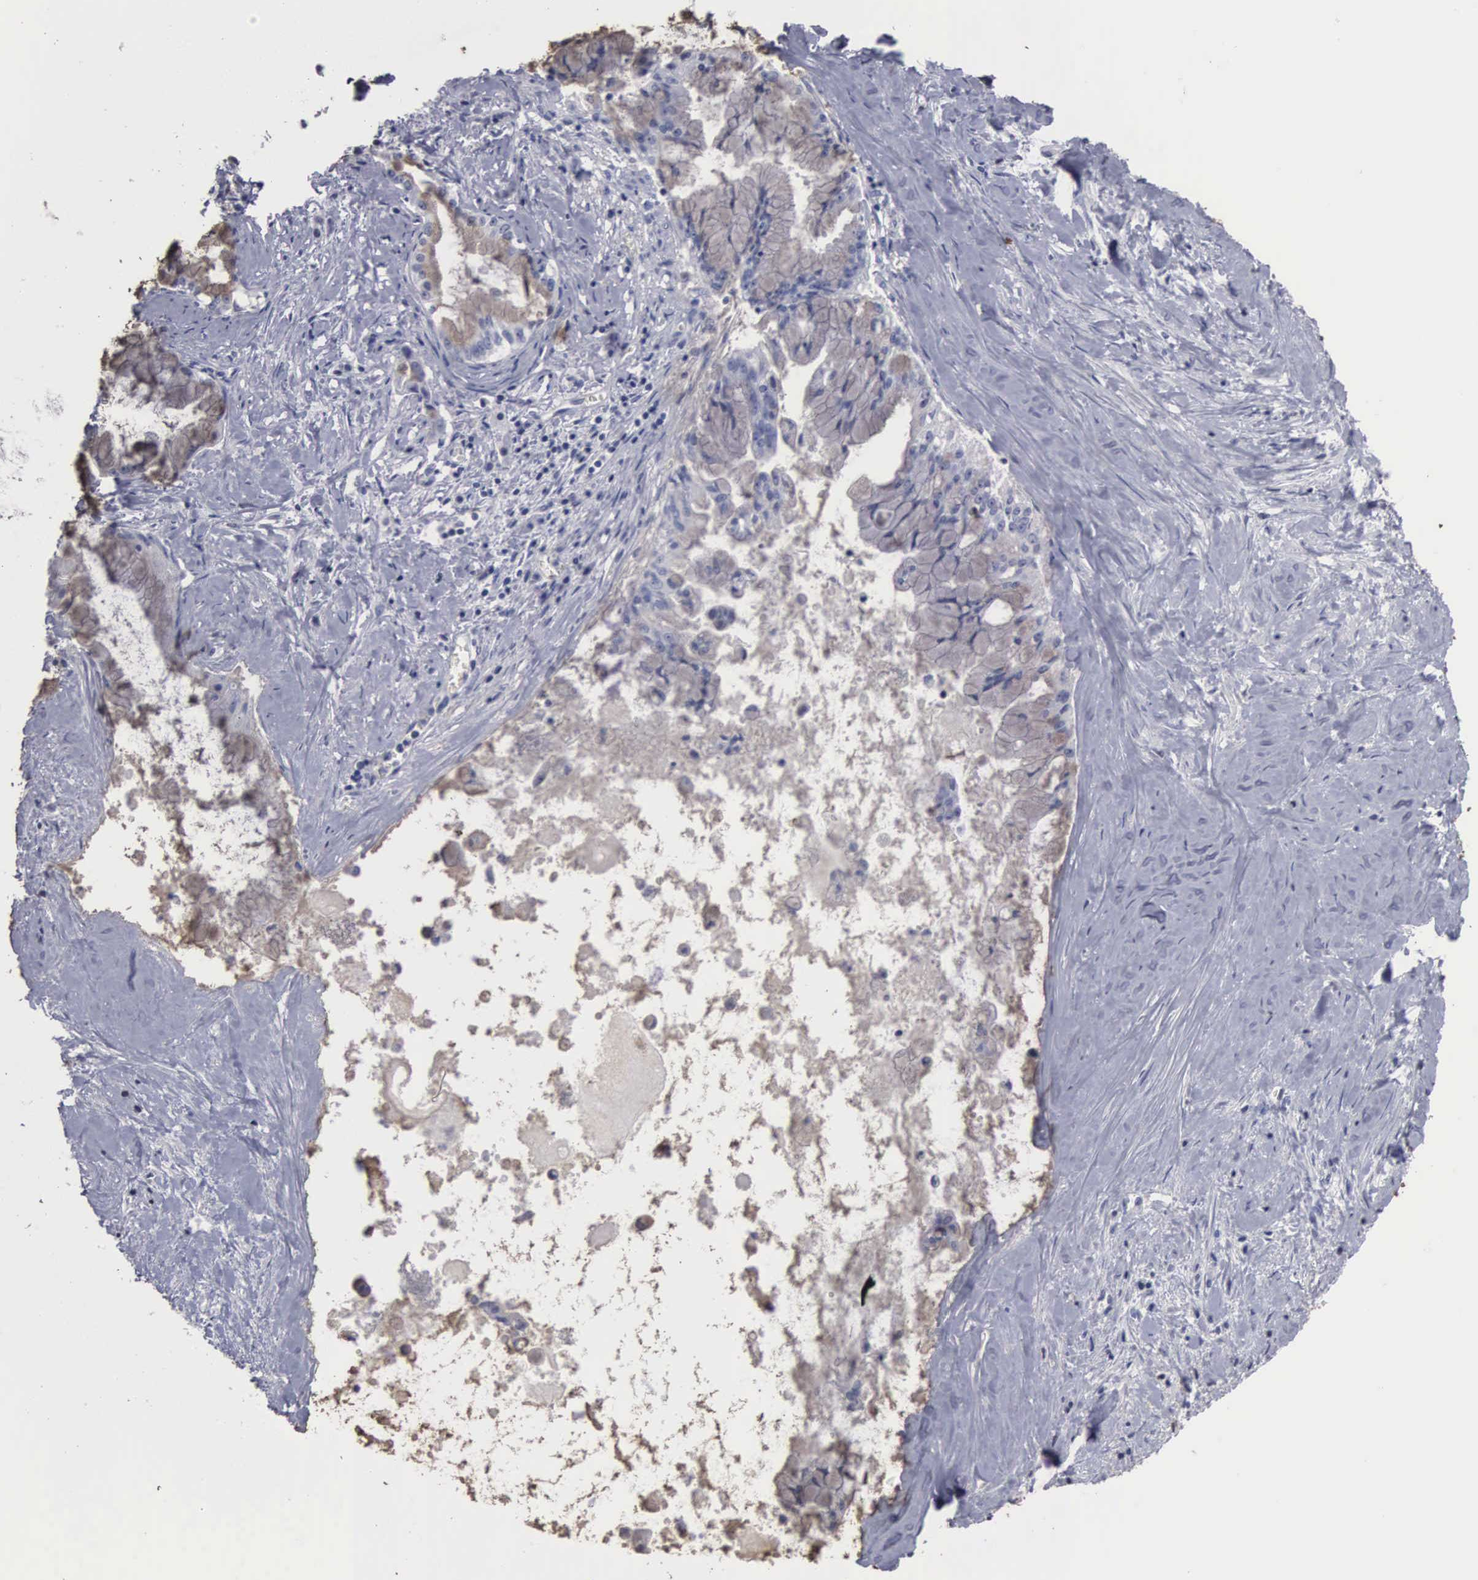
{"staining": {"intensity": "weak", "quantity": "25%-75%", "location": "cytoplasmic/membranous"}, "tissue": "pancreatic cancer", "cell_type": "Tumor cells", "image_type": "cancer", "snomed": [{"axis": "morphology", "description": "Adenocarcinoma, NOS"}, {"axis": "topography", "description": "Pancreas"}], "caption": "Human pancreatic cancer stained for a protein (brown) displays weak cytoplasmic/membranous positive expression in approximately 25%-75% of tumor cells.", "gene": "UPB1", "patient": {"sex": "male", "age": 59}}